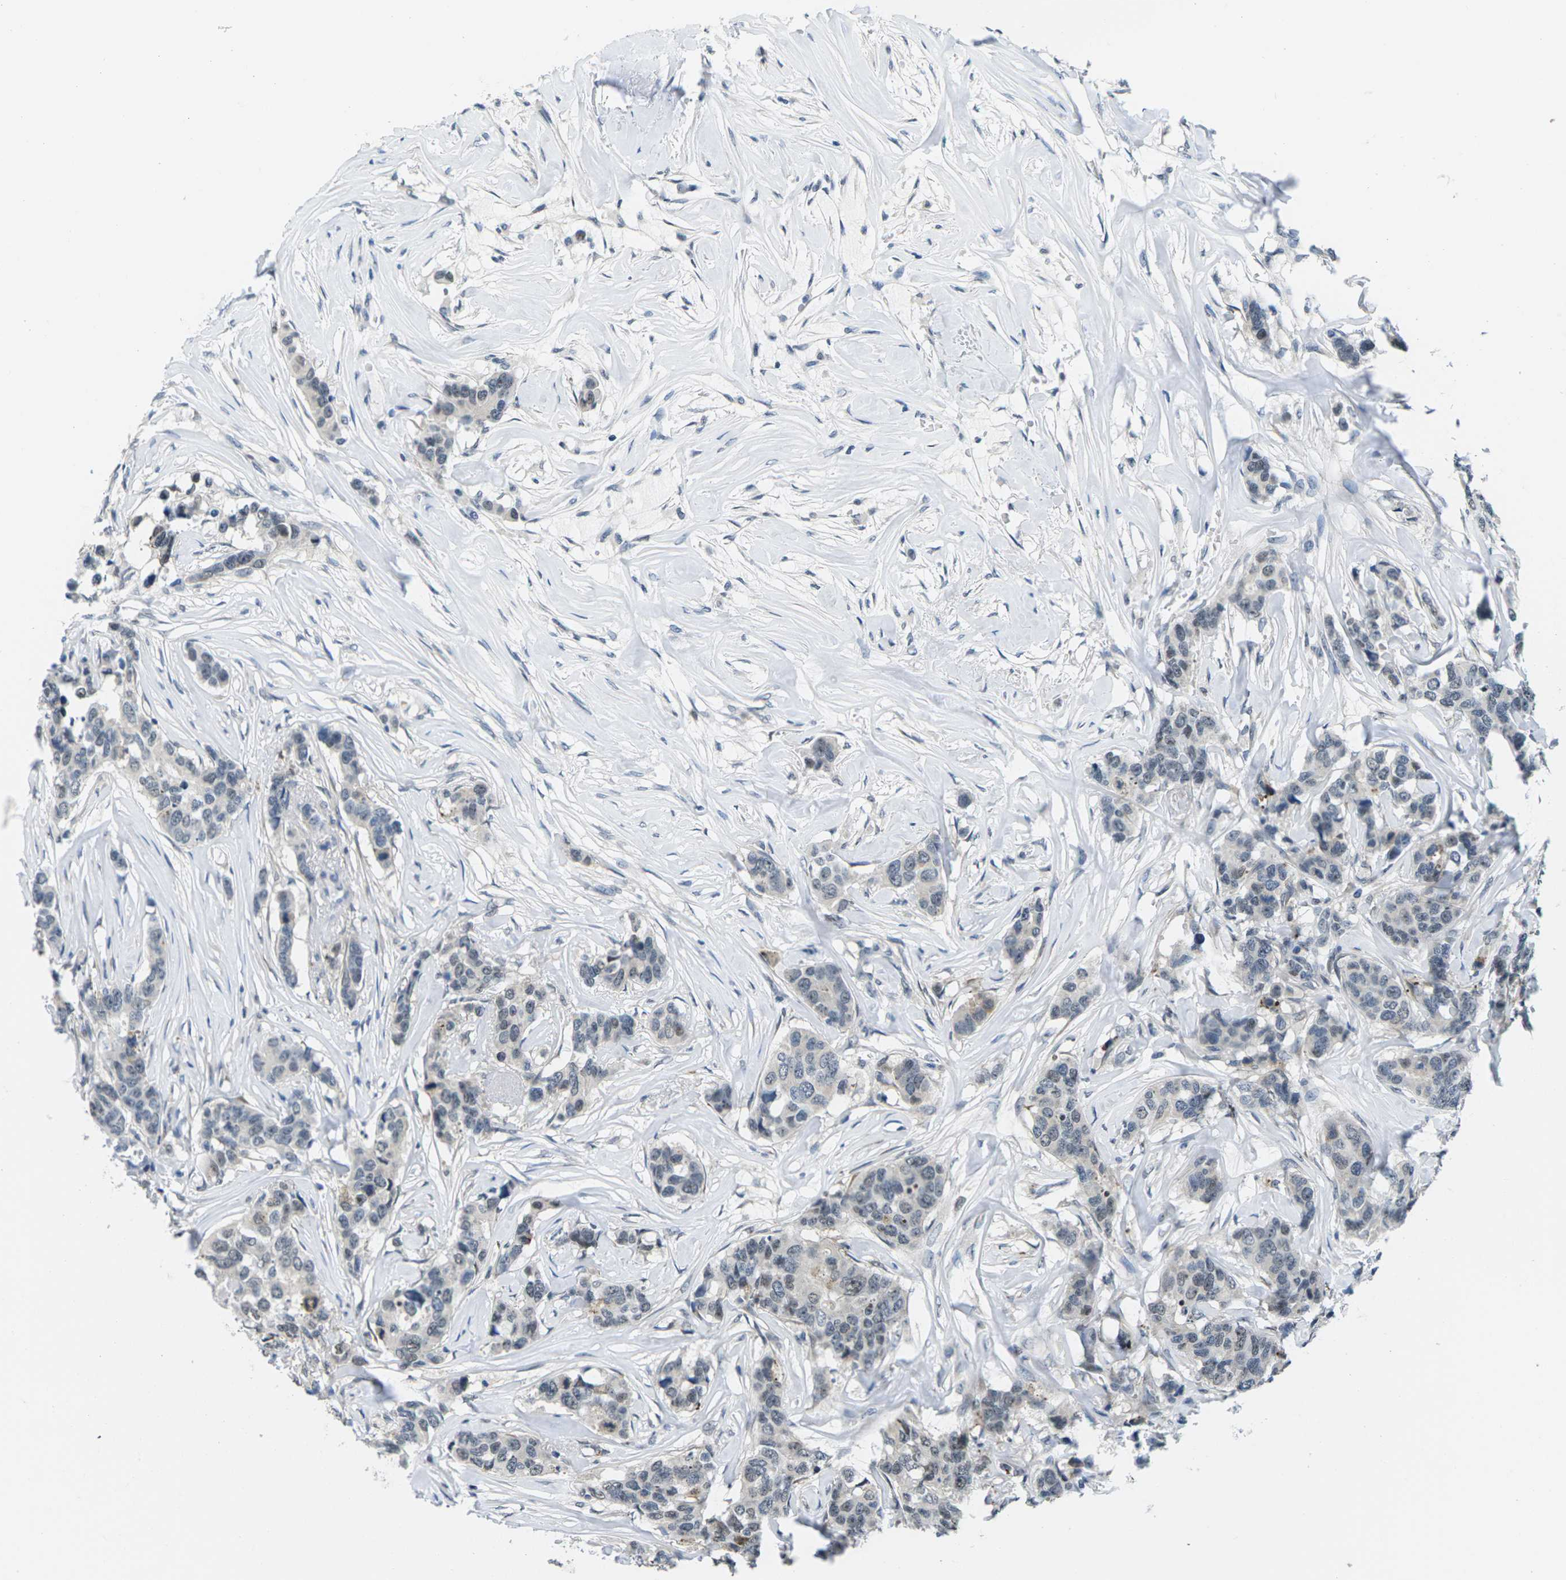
{"staining": {"intensity": "weak", "quantity": ">75%", "location": "nuclear"}, "tissue": "breast cancer", "cell_type": "Tumor cells", "image_type": "cancer", "snomed": [{"axis": "morphology", "description": "Lobular carcinoma"}, {"axis": "topography", "description": "Breast"}], "caption": "Immunohistochemical staining of breast cancer demonstrates low levels of weak nuclear positivity in about >75% of tumor cells.", "gene": "NSRP1", "patient": {"sex": "female", "age": 59}}